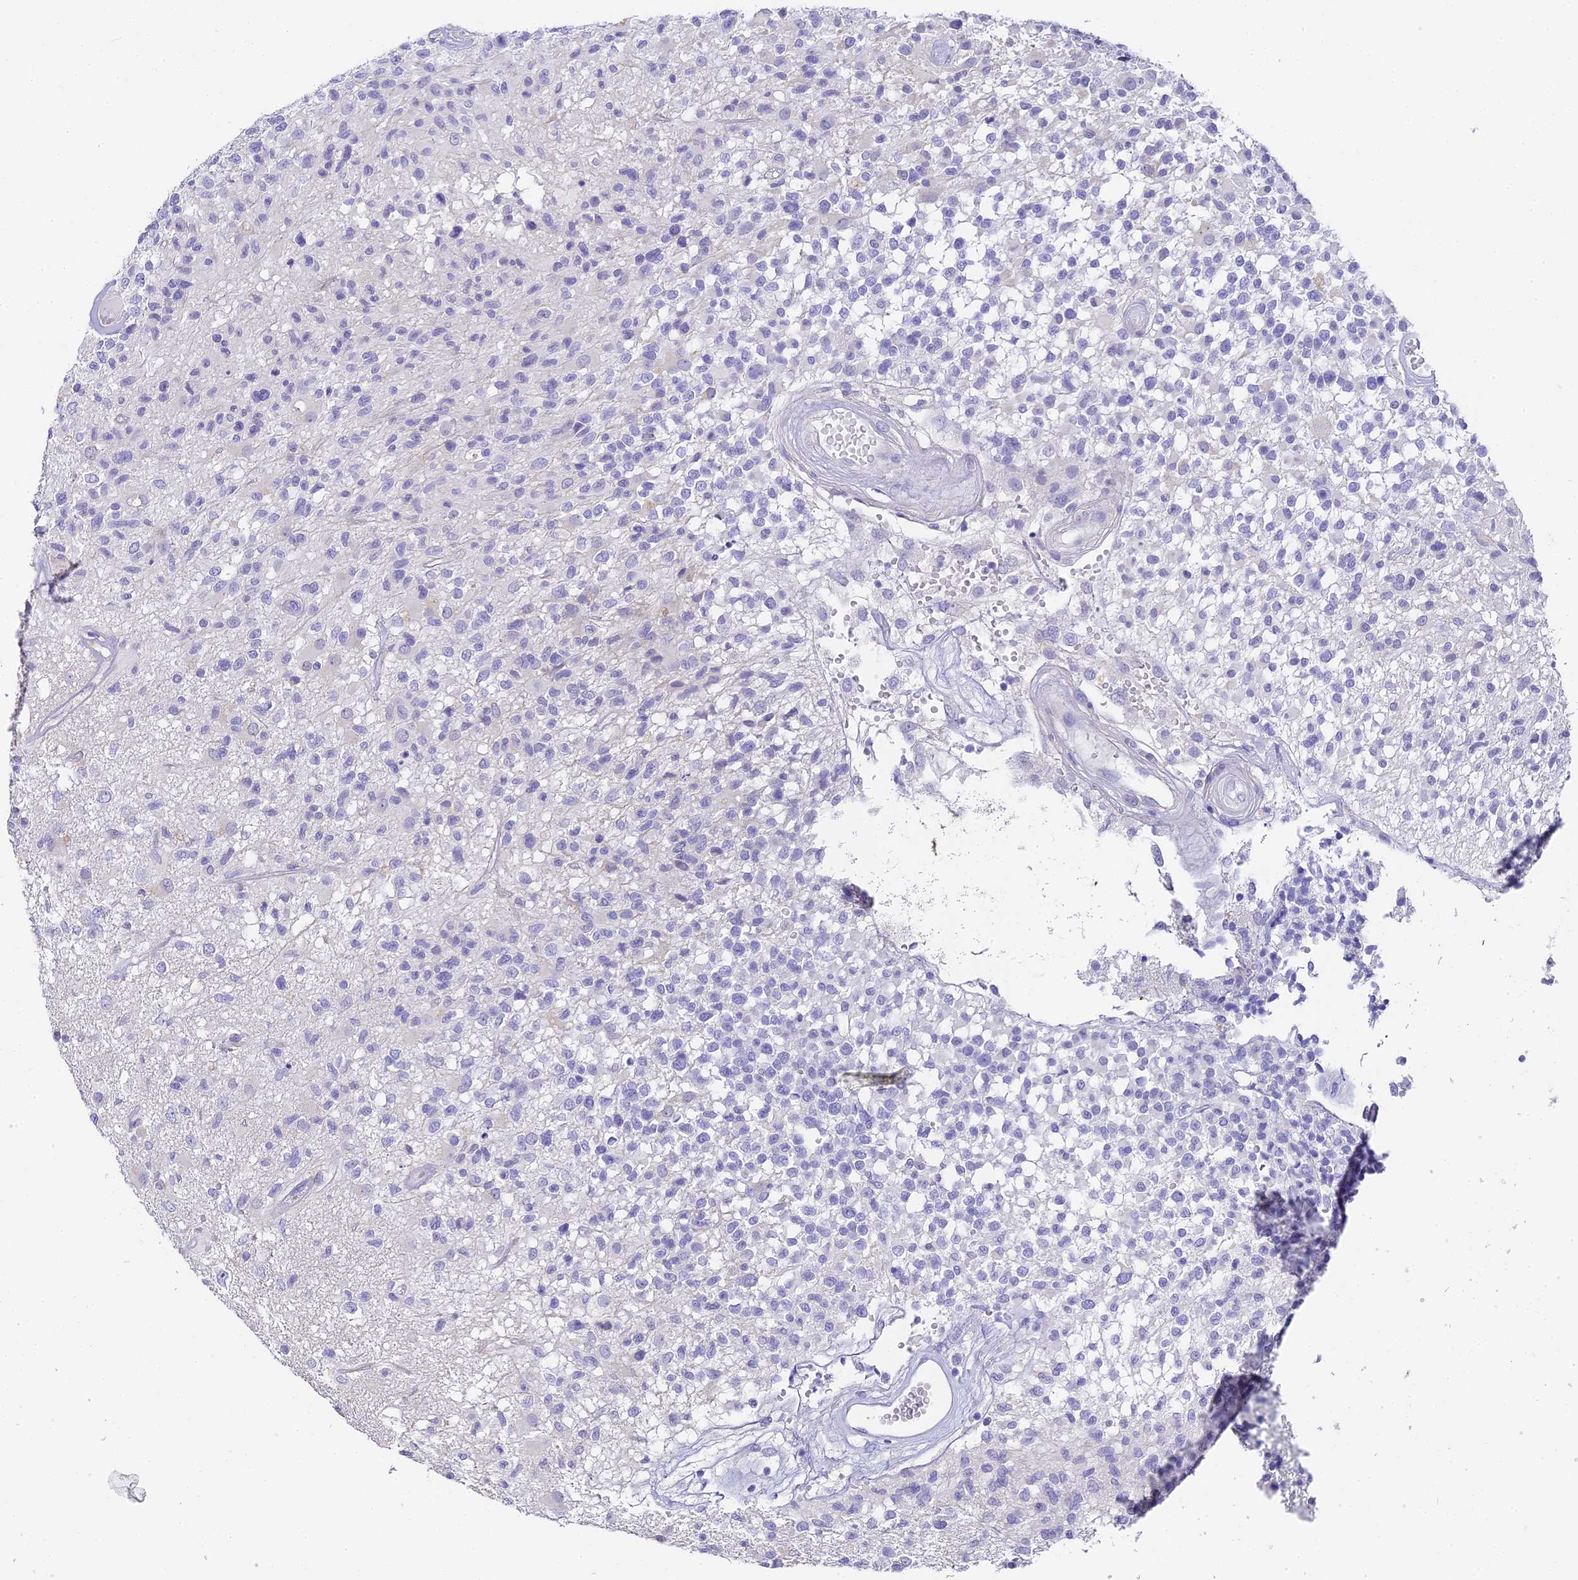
{"staining": {"intensity": "negative", "quantity": "none", "location": "none"}, "tissue": "glioma", "cell_type": "Tumor cells", "image_type": "cancer", "snomed": [{"axis": "morphology", "description": "Glioma, malignant, High grade"}, {"axis": "morphology", "description": "Glioblastoma, NOS"}, {"axis": "topography", "description": "Brain"}], "caption": "A high-resolution histopathology image shows immunohistochemistry (IHC) staining of glioma, which exhibits no significant positivity in tumor cells.", "gene": "ABHD14A-ACY1", "patient": {"sex": "male", "age": 60}}